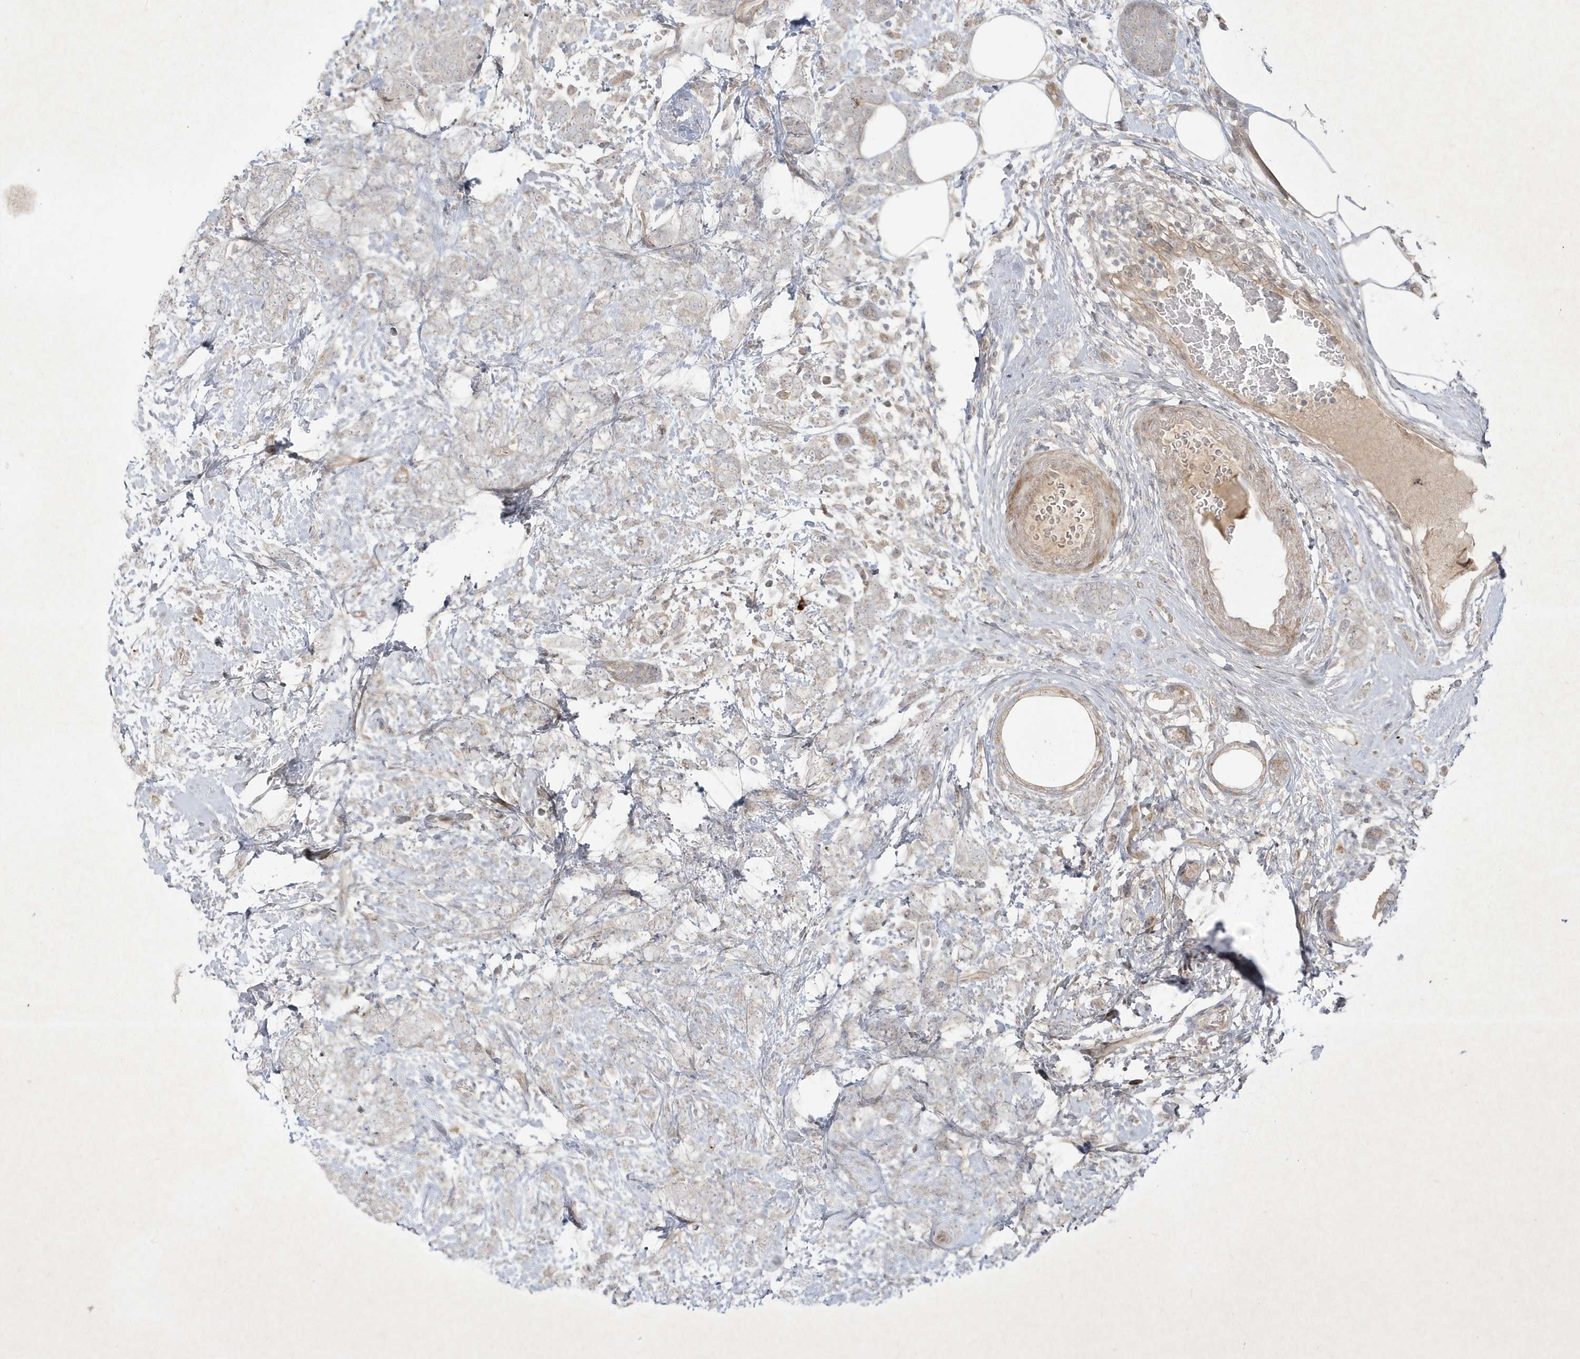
{"staining": {"intensity": "negative", "quantity": "none", "location": "none"}, "tissue": "breast cancer", "cell_type": "Tumor cells", "image_type": "cancer", "snomed": [{"axis": "morphology", "description": "Lobular carcinoma"}, {"axis": "topography", "description": "Breast"}], "caption": "Lobular carcinoma (breast) was stained to show a protein in brown. There is no significant expression in tumor cells.", "gene": "FAM83C", "patient": {"sex": "female", "age": 58}}